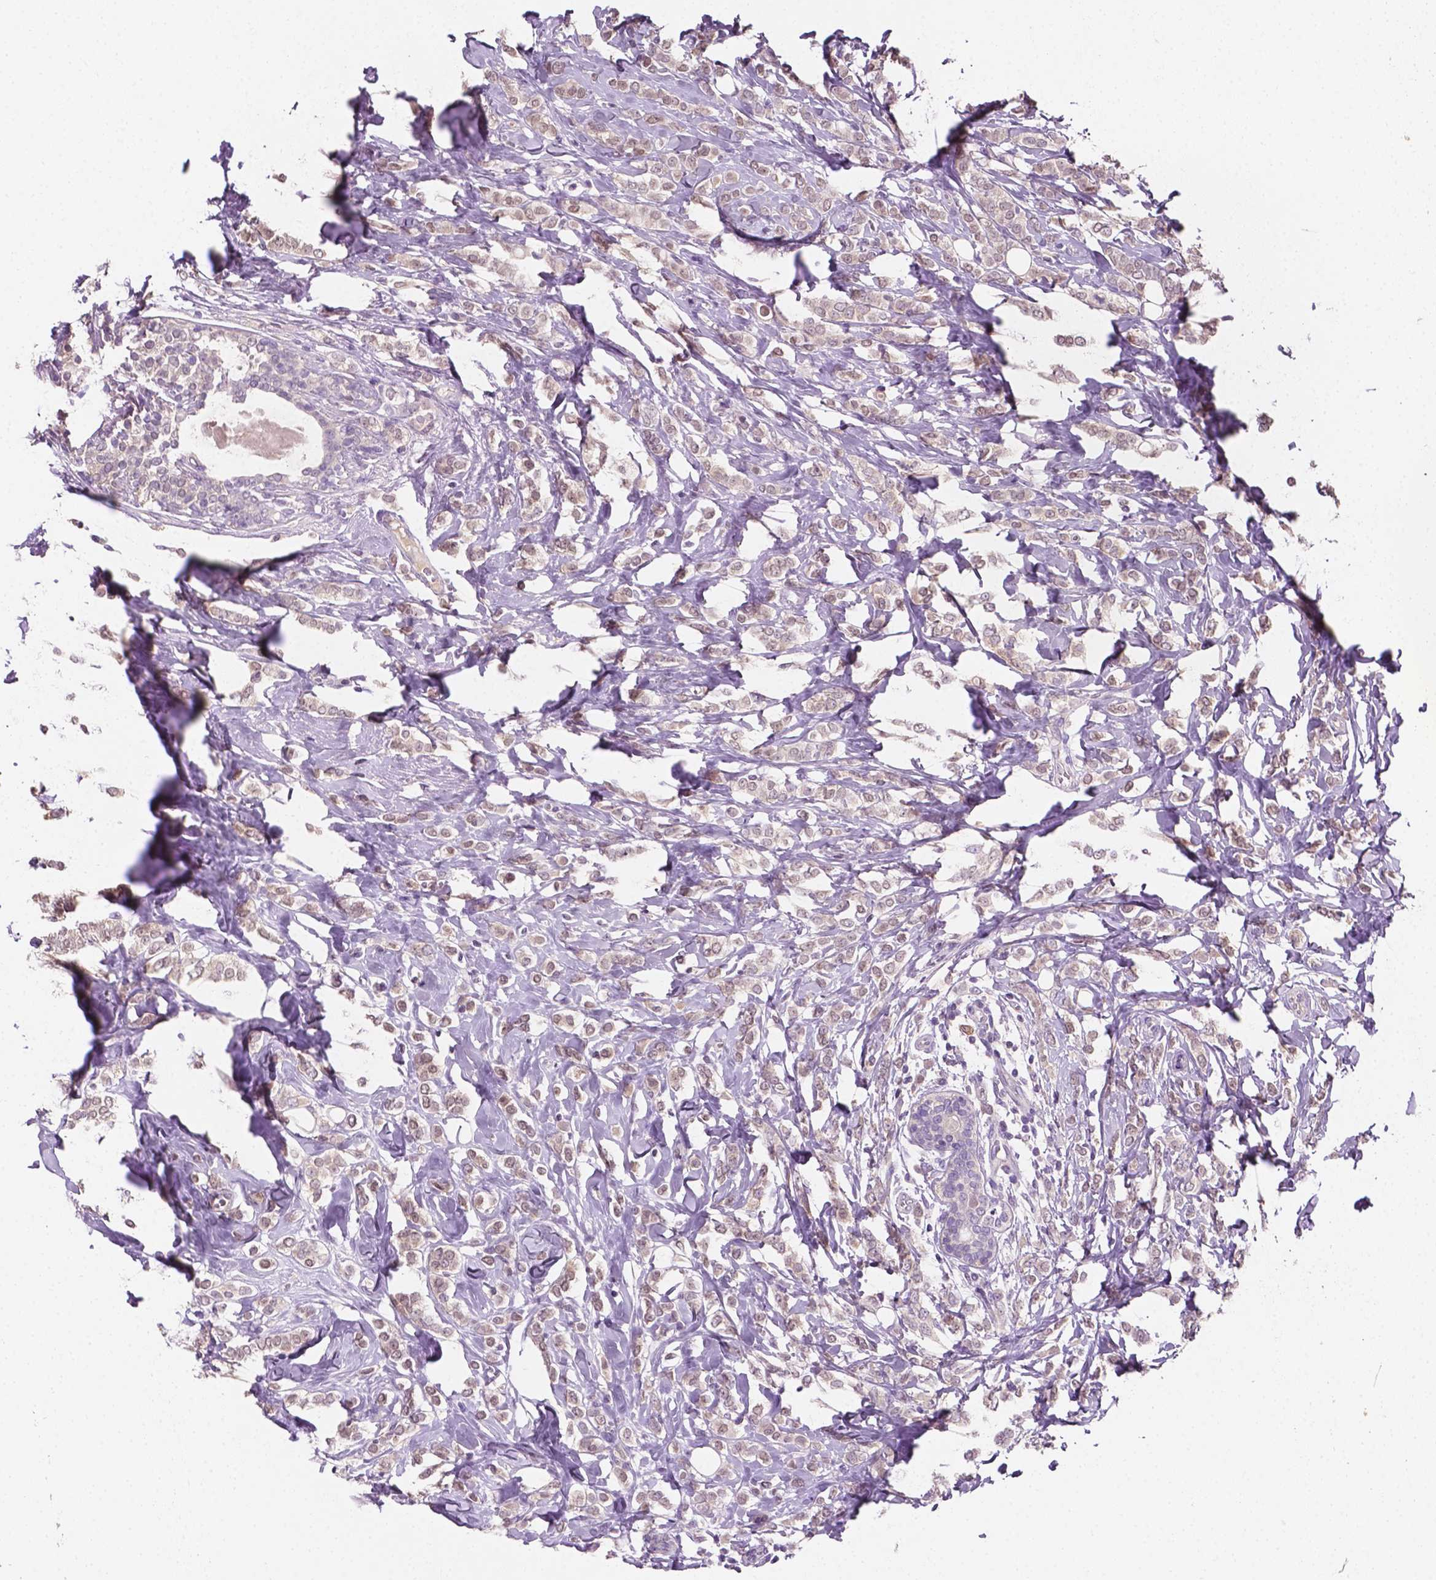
{"staining": {"intensity": "negative", "quantity": "none", "location": "none"}, "tissue": "breast cancer", "cell_type": "Tumor cells", "image_type": "cancer", "snomed": [{"axis": "morphology", "description": "Lobular carcinoma"}, {"axis": "topography", "description": "Breast"}], "caption": "Immunohistochemistry of human breast lobular carcinoma demonstrates no expression in tumor cells. The staining was performed using DAB to visualize the protein expression in brown, while the nuclei were stained in blue with hematoxylin (Magnification: 20x).", "gene": "MROH6", "patient": {"sex": "female", "age": 49}}